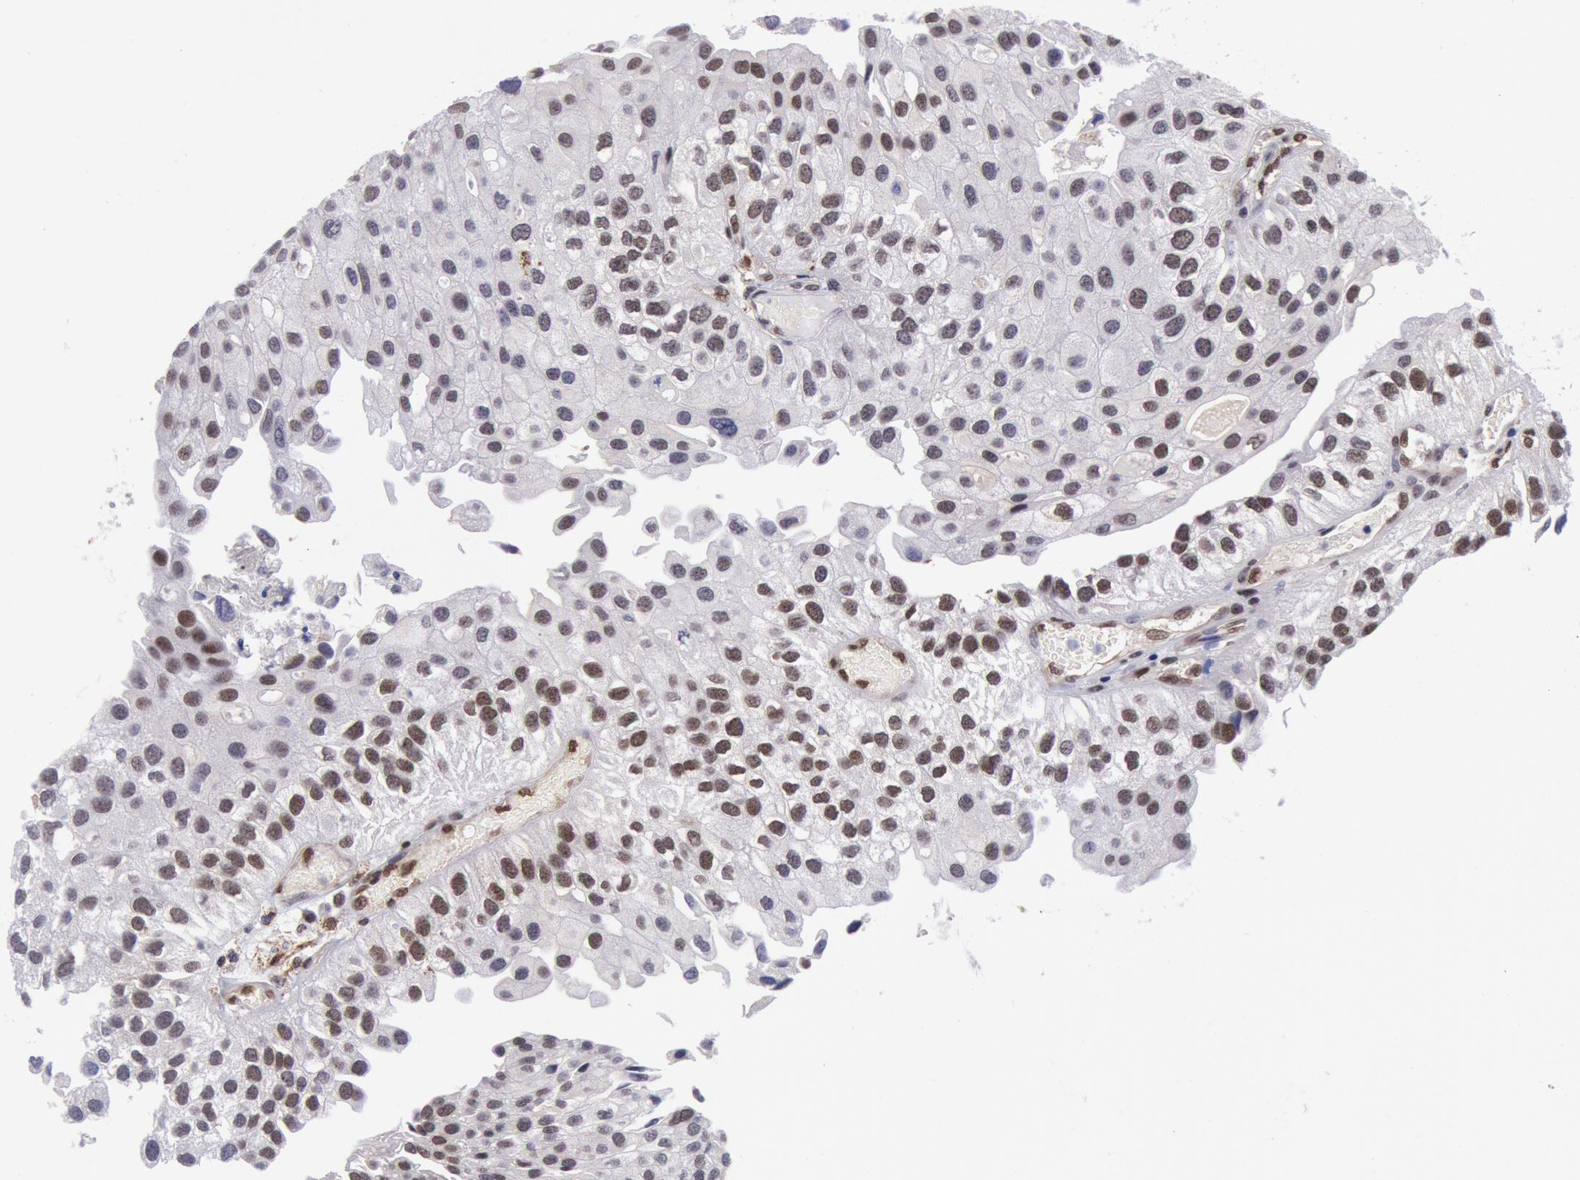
{"staining": {"intensity": "moderate", "quantity": "25%-75%", "location": "nuclear"}, "tissue": "urothelial cancer", "cell_type": "Tumor cells", "image_type": "cancer", "snomed": [{"axis": "morphology", "description": "Urothelial carcinoma, Low grade"}, {"axis": "topography", "description": "Urinary bladder"}], "caption": "A histopathology image of human urothelial carcinoma (low-grade) stained for a protein reveals moderate nuclear brown staining in tumor cells. Using DAB (3,3'-diaminobenzidine) (brown) and hematoxylin (blue) stains, captured at high magnification using brightfield microscopy.", "gene": "CDKN2B", "patient": {"sex": "female", "age": 89}}